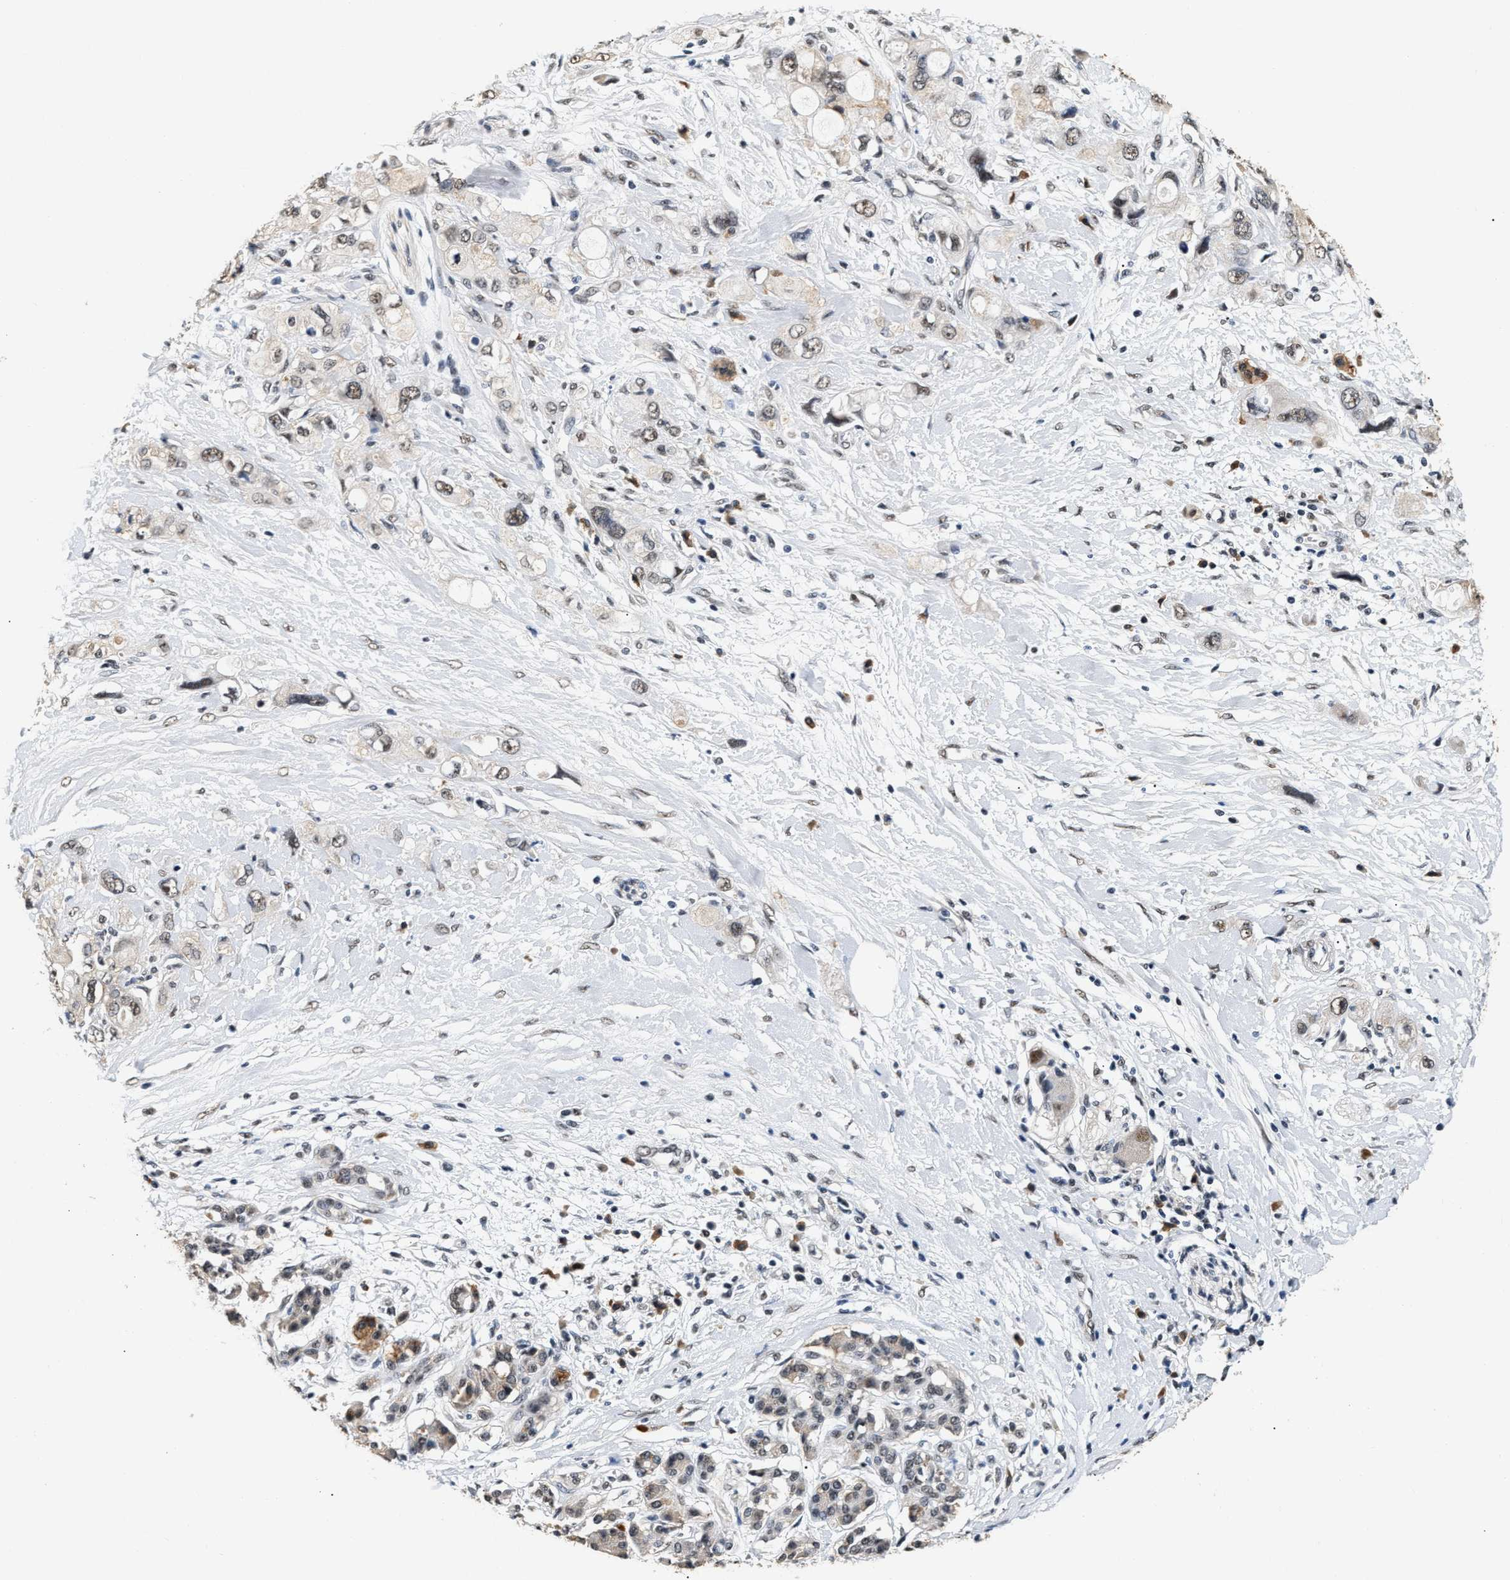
{"staining": {"intensity": "weak", "quantity": ">75%", "location": "cytoplasmic/membranous,nuclear"}, "tissue": "pancreatic cancer", "cell_type": "Tumor cells", "image_type": "cancer", "snomed": [{"axis": "morphology", "description": "Adenocarcinoma, NOS"}, {"axis": "topography", "description": "Pancreas"}], "caption": "Protein staining by IHC shows weak cytoplasmic/membranous and nuclear positivity in approximately >75% of tumor cells in adenocarcinoma (pancreatic).", "gene": "THOC1", "patient": {"sex": "female", "age": 56}}